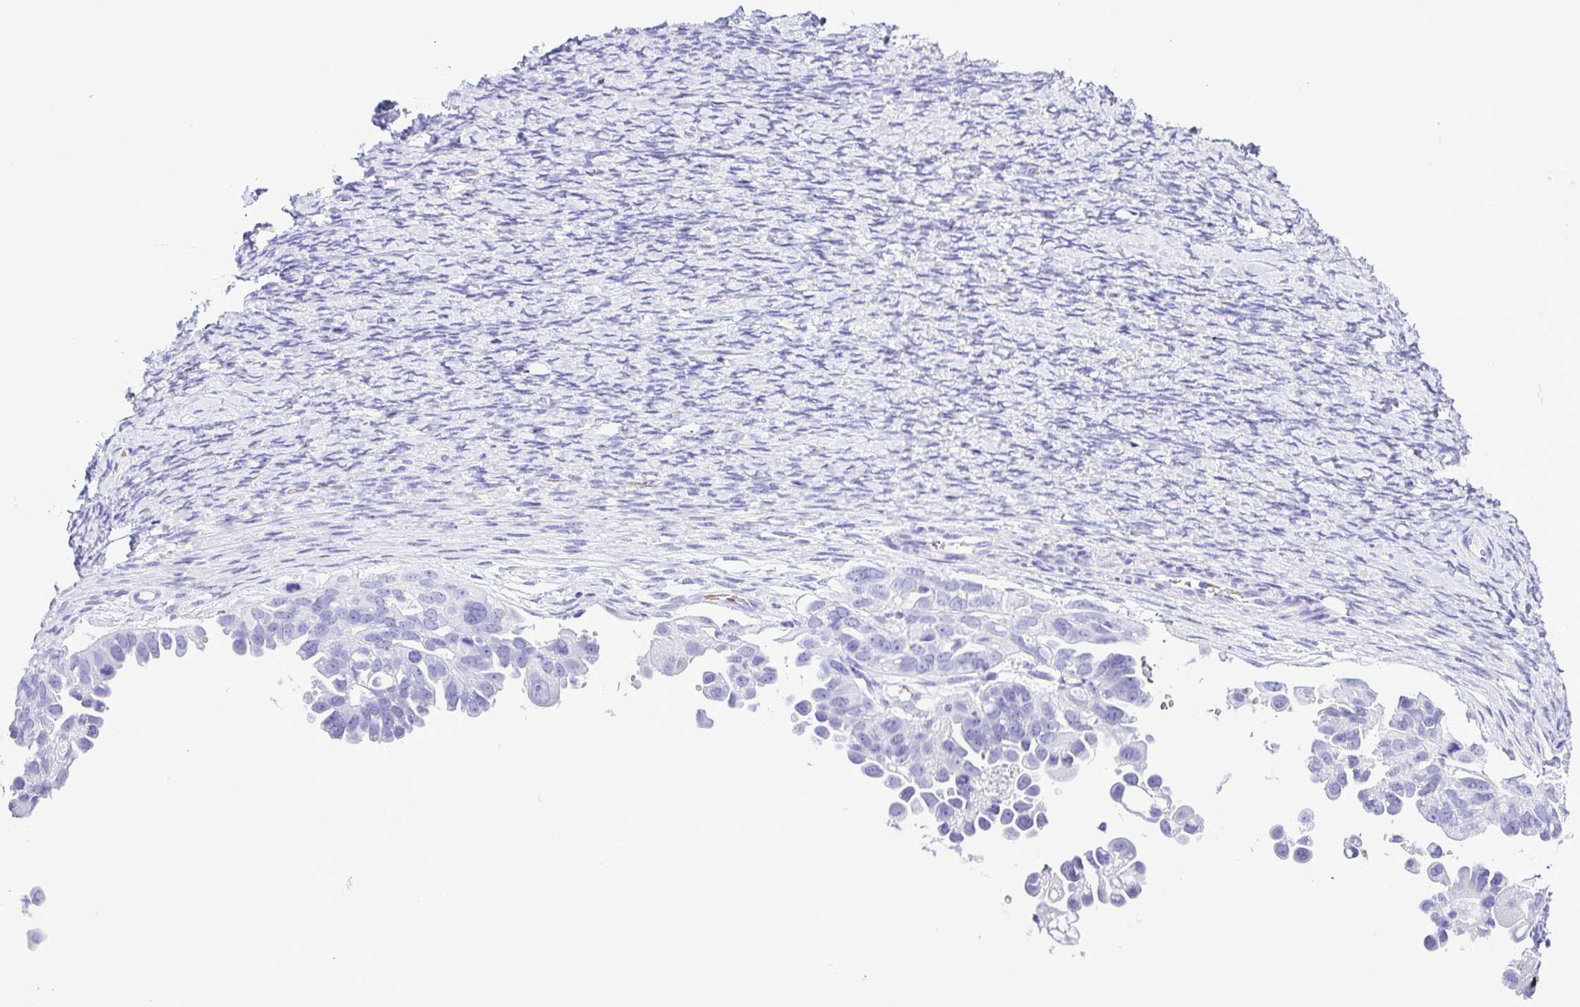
{"staining": {"intensity": "negative", "quantity": "none", "location": "none"}, "tissue": "ovarian cancer", "cell_type": "Tumor cells", "image_type": "cancer", "snomed": [{"axis": "morphology", "description": "Cystadenocarcinoma, serous, NOS"}, {"axis": "topography", "description": "Ovary"}], "caption": "This is a histopathology image of immunohistochemistry (IHC) staining of serous cystadenocarcinoma (ovarian), which shows no expression in tumor cells.", "gene": "SYT1", "patient": {"sex": "female", "age": 53}}